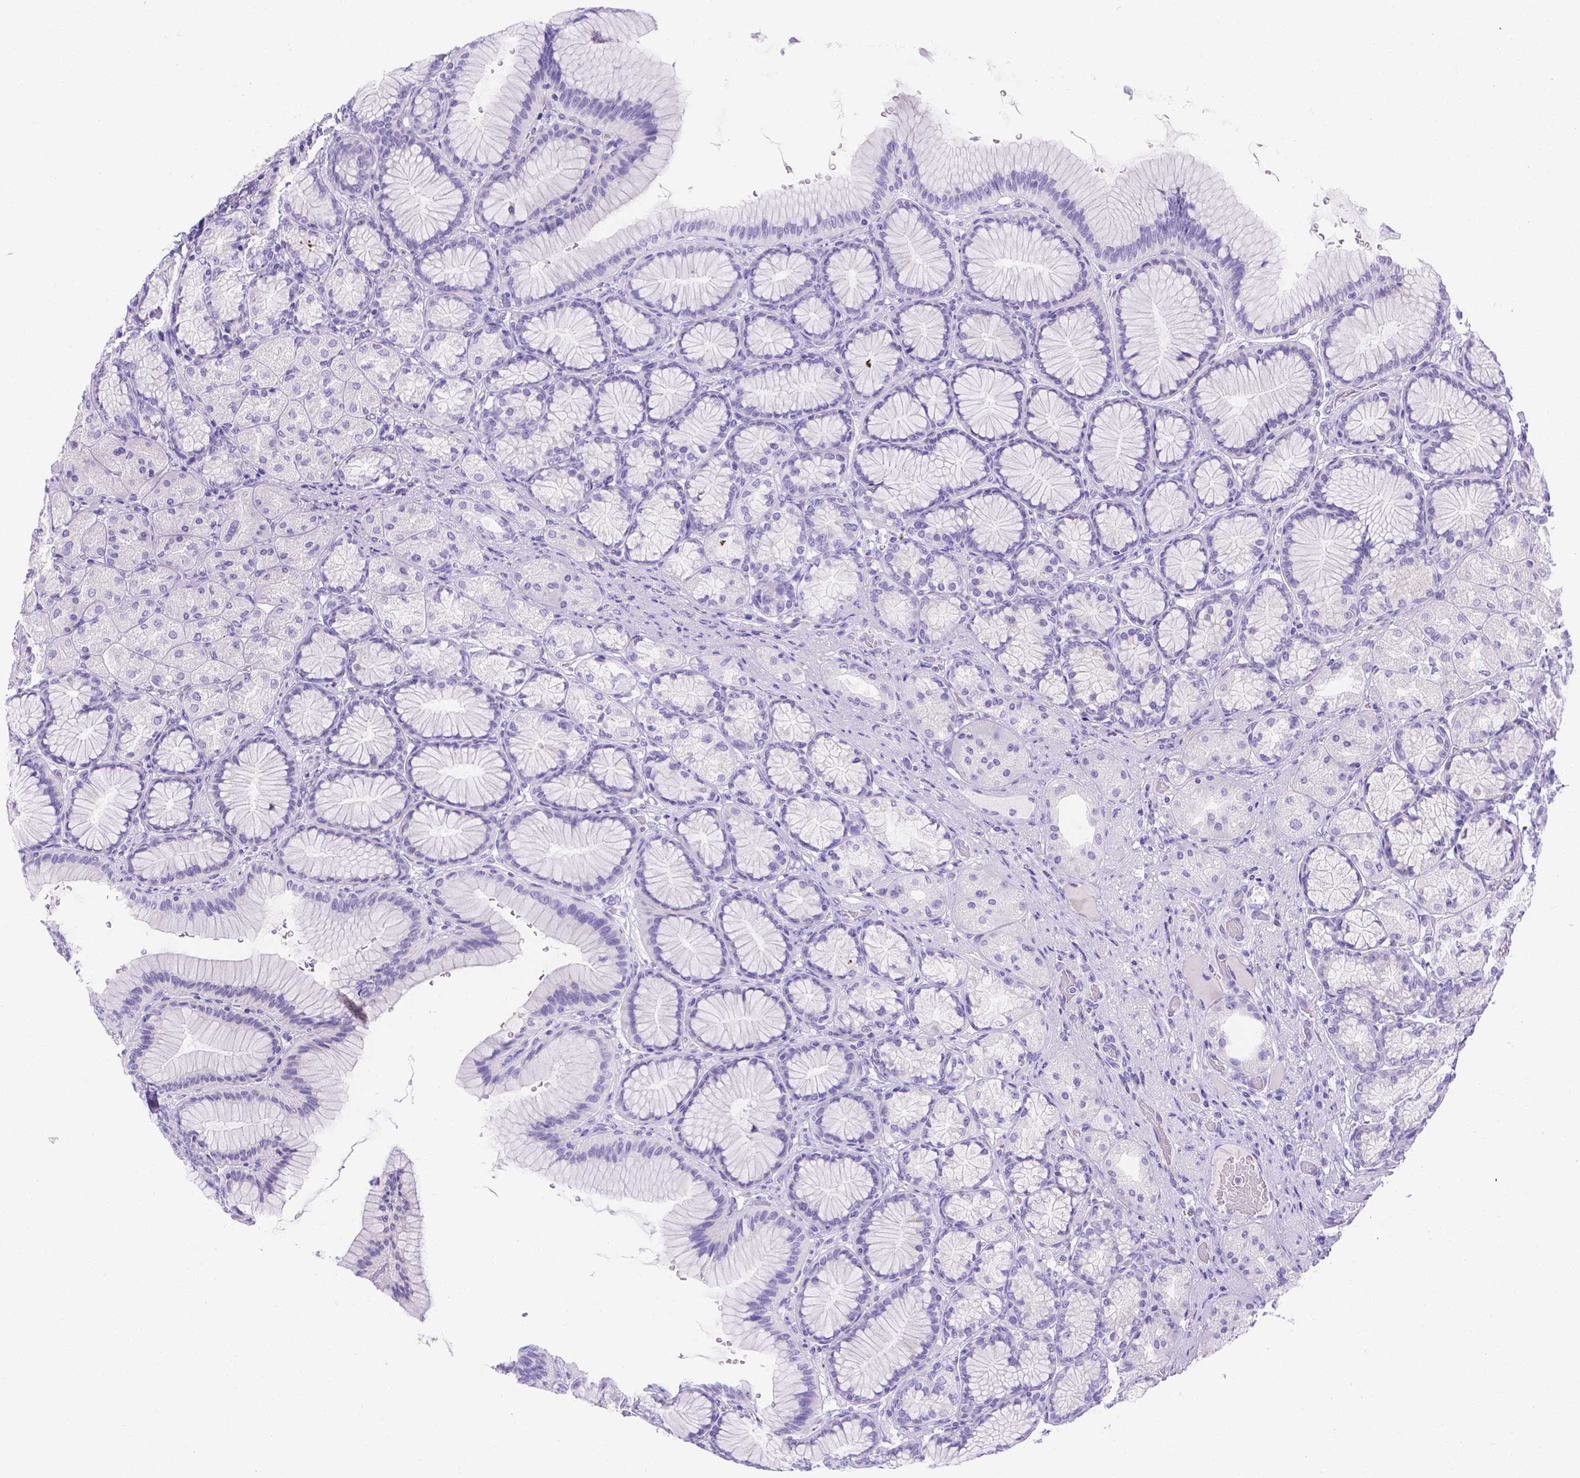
{"staining": {"intensity": "negative", "quantity": "none", "location": "none"}, "tissue": "stomach", "cell_type": "Glandular cells", "image_type": "normal", "snomed": [{"axis": "morphology", "description": "Normal tissue, NOS"}, {"axis": "morphology", "description": "Adenocarcinoma, NOS"}, {"axis": "morphology", "description": "Adenocarcinoma, High grade"}, {"axis": "topography", "description": "Stomach, upper"}, {"axis": "topography", "description": "Stomach"}], "caption": "IHC histopathology image of benign human stomach stained for a protein (brown), which displays no positivity in glandular cells. Nuclei are stained in blue.", "gene": "MLN", "patient": {"sex": "female", "age": 65}}